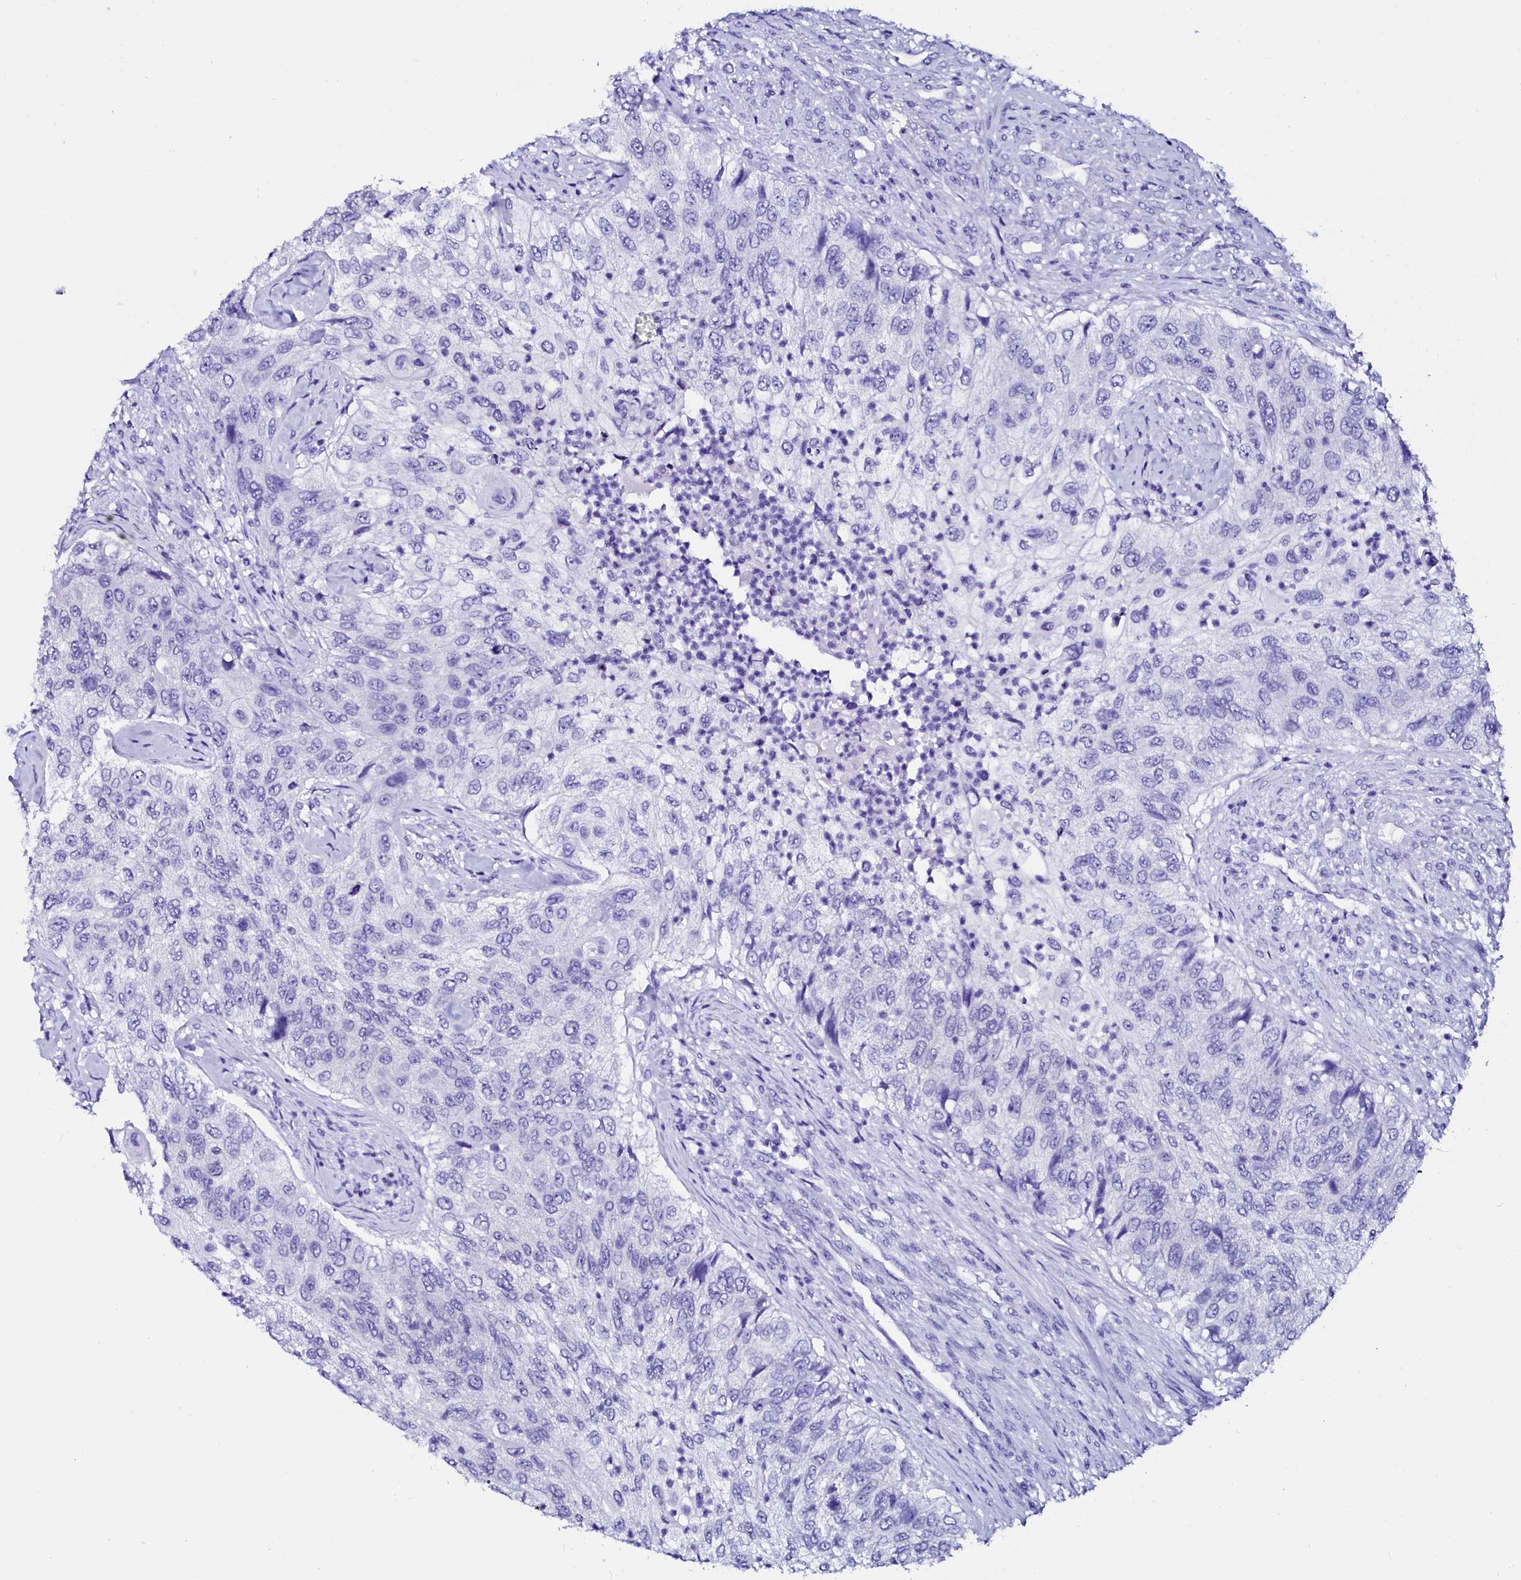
{"staining": {"intensity": "negative", "quantity": "none", "location": "none"}, "tissue": "urothelial cancer", "cell_type": "Tumor cells", "image_type": "cancer", "snomed": [{"axis": "morphology", "description": "Urothelial carcinoma, High grade"}, {"axis": "topography", "description": "Urinary bladder"}], "caption": "The immunohistochemistry (IHC) image has no significant staining in tumor cells of urothelial carcinoma (high-grade) tissue. (Brightfield microscopy of DAB (3,3'-diaminobenzidine) immunohistochemistry (IHC) at high magnification).", "gene": "SORD", "patient": {"sex": "female", "age": 60}}